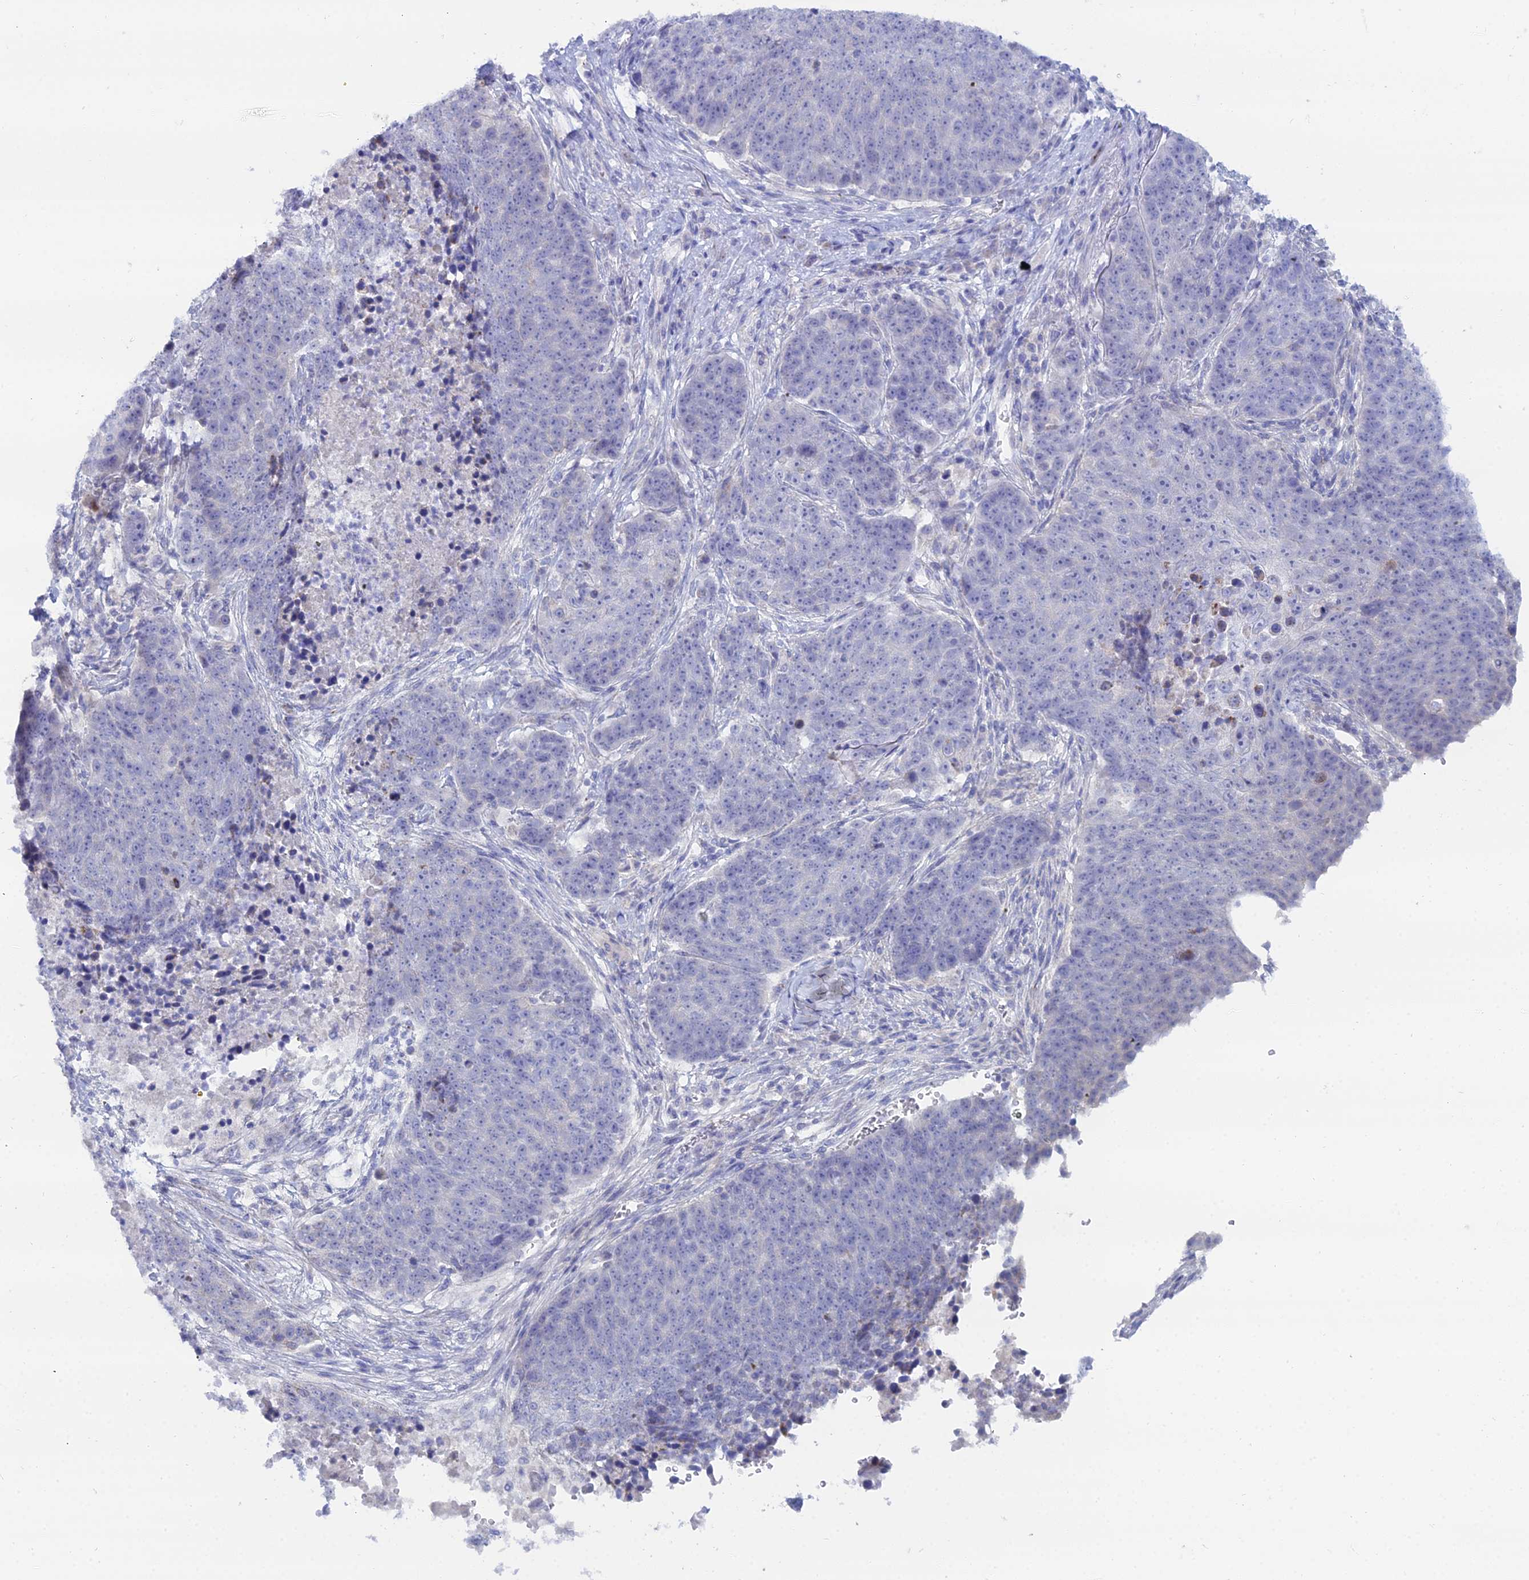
{"staining": {"intensity": "negative", "quantity": "none", "location": "none"}, "tissue": "lung cancer", "cell_type": "Tumor cells", "image_type": "cancer", "snomed": [{"axis": "morphology", "description": "Normal tissue, NOS"}, {"axis": "morphology", "description": "Squamous cell carcinoma, NOS"}, {"axis": "topography", "description": "Lymph node"}, {"axis": "topography", "description": "Lung"}], "caption": "This is a histopathology image of immunohistochemistry (IHC) staining of lung cancer (squamous cell carcinoma), which shows no staining in tumor cells.", "gene": "DHX34", "patient": {"sex": "male", "age": 66}}